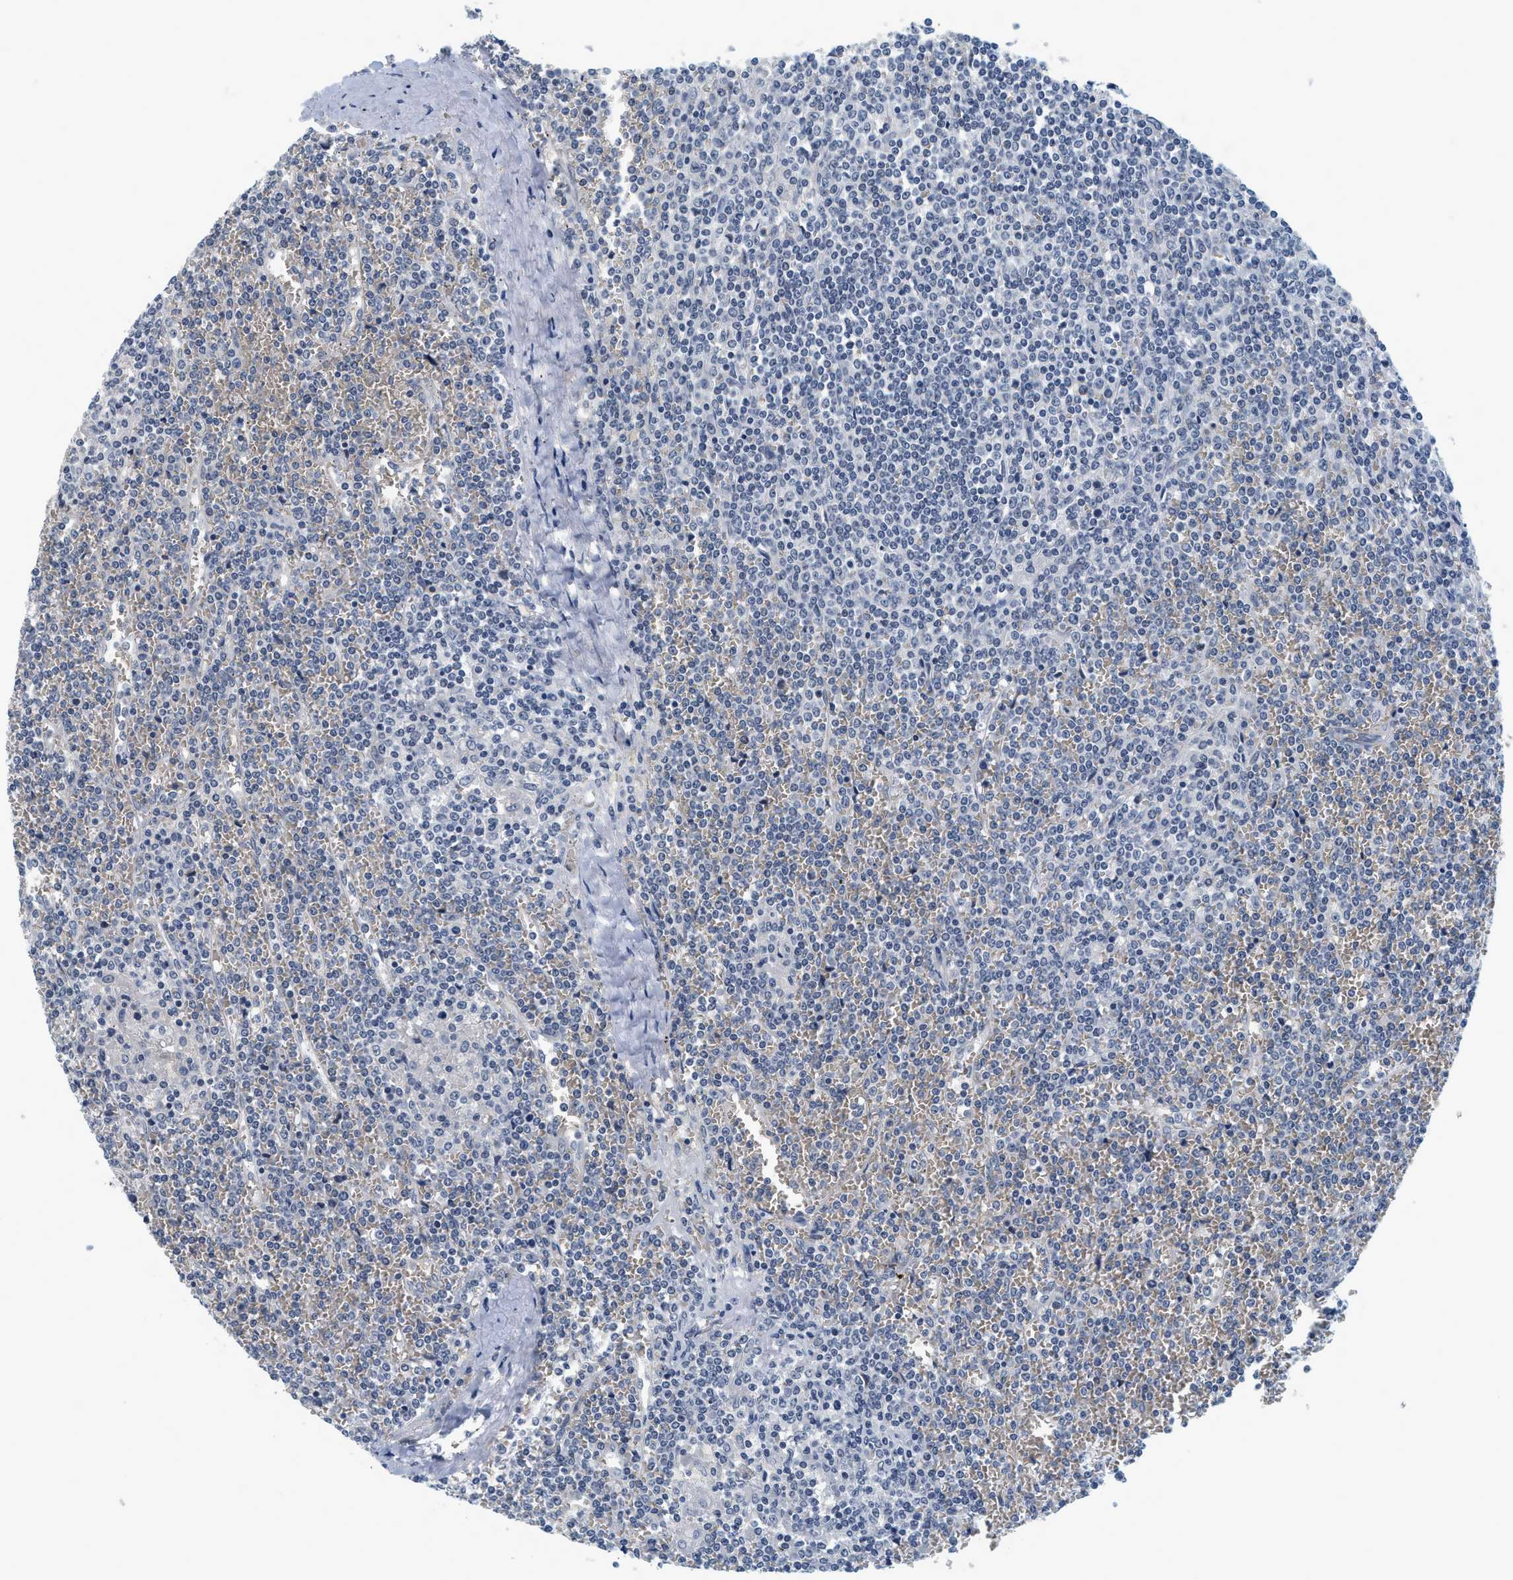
{"staining": {"intensity": "negative", "quantity": "none", "location": "none"}, "tissue": "lymphoma", "cell_type": "Tumor cells", "image_type": "cancer", "snomed": [{"axis": "morphology", "description": "Malignant lymphoma, non-Hodgkin's type, Low grade"}, {"axis": "topography", "description": "Spleen"}], "caption": "Immunohistochemistry of low-grade malignant lymphoma, non-Hodgkin's type exhibits no expression in tumor cells.", "gene": "MZF1", "patient": {"sex": "female", "age": 19}}